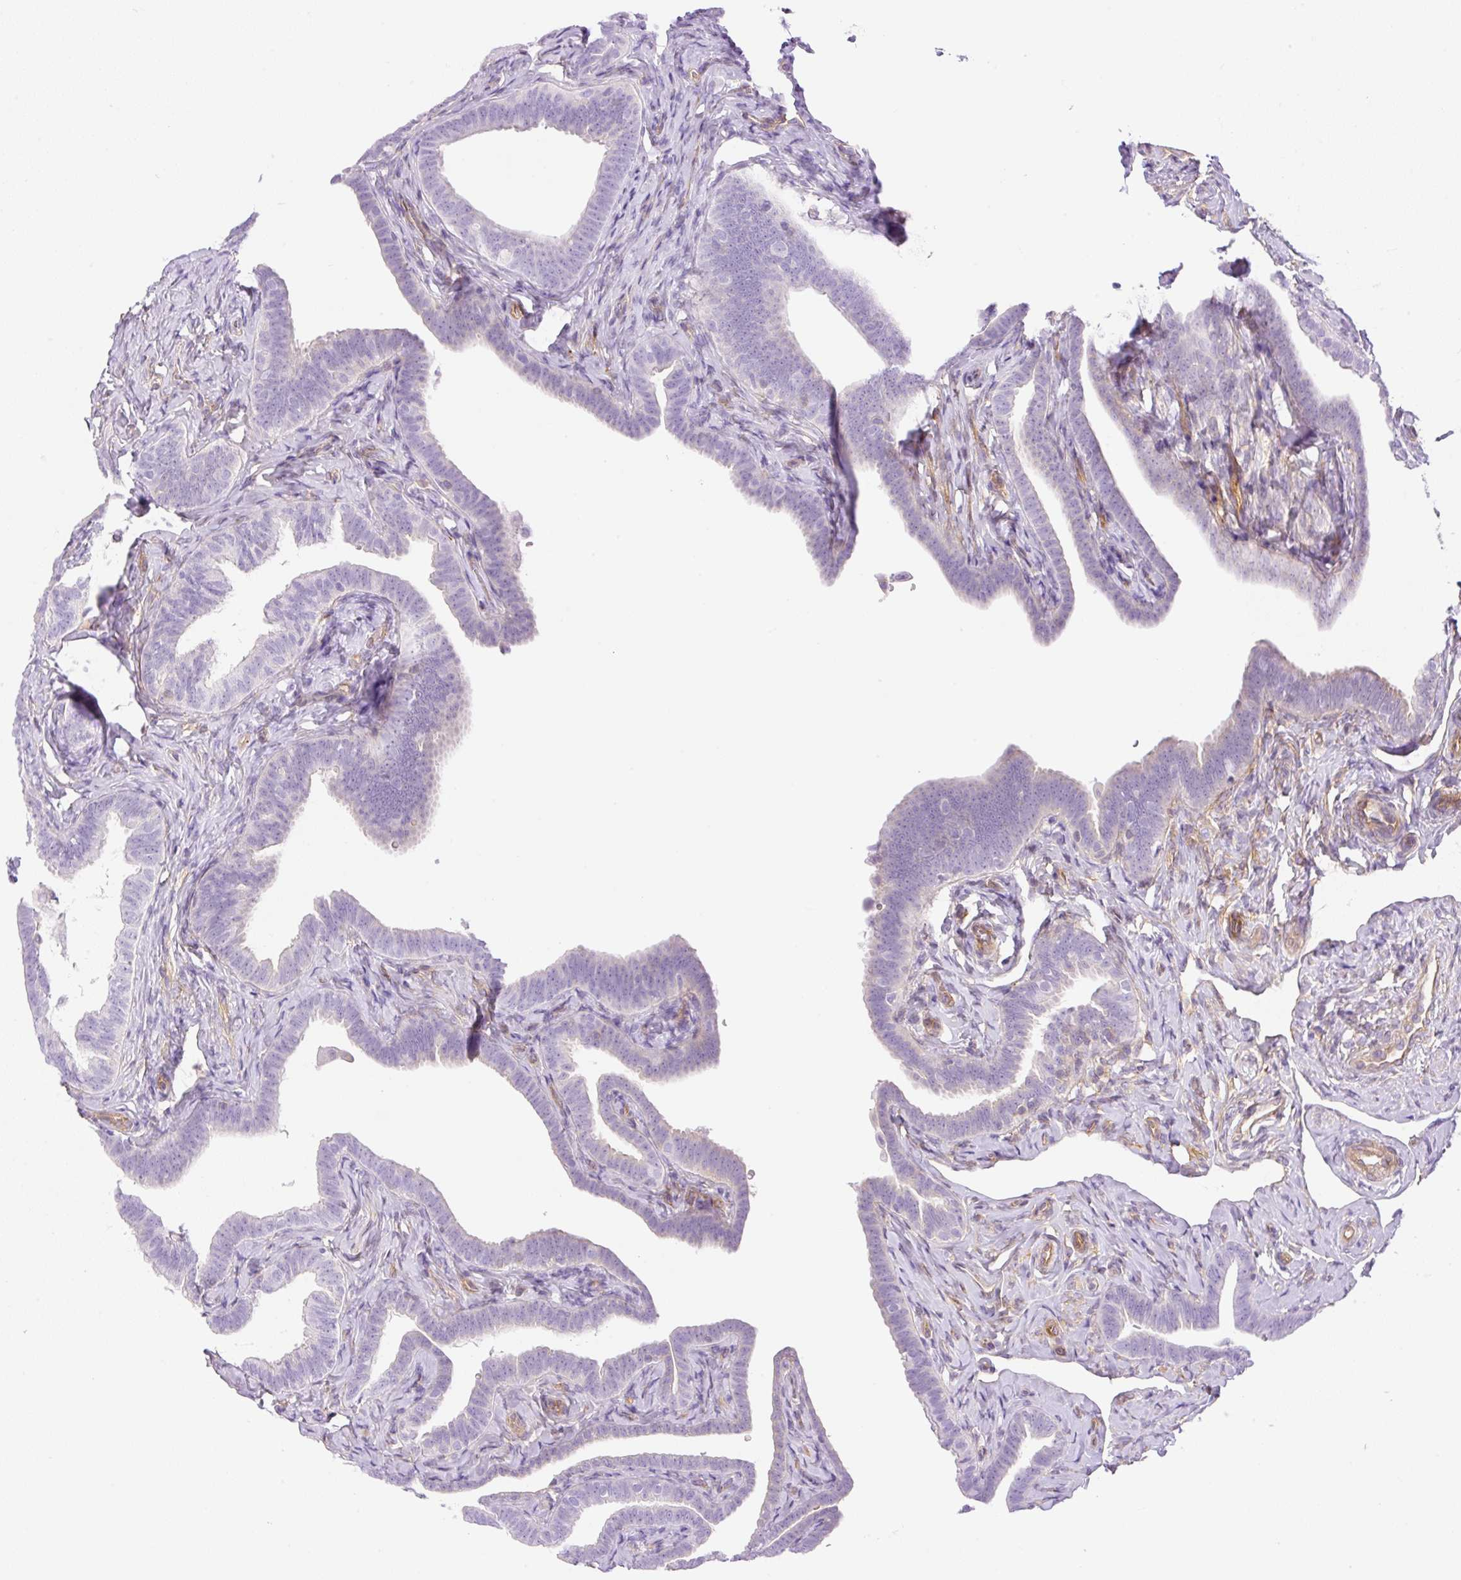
{"staining": {"intensity": "negative", "quantity": "none", "location": "none"}, "tissue": "fallopian tube", "cell_type": "Glandular cells", "image_type": "normal", "snomed": [{"axis": "morphology", "description": "Normal tissue, NOS"}, {"axis": "topography", "description": "Fallopian tube"}], "caption": "The histopathology image exhibits no significant positivity in glandular cells of fallopian tube.", "gene": "EHD1", "patient": {"sex": "female", "age": 69}}